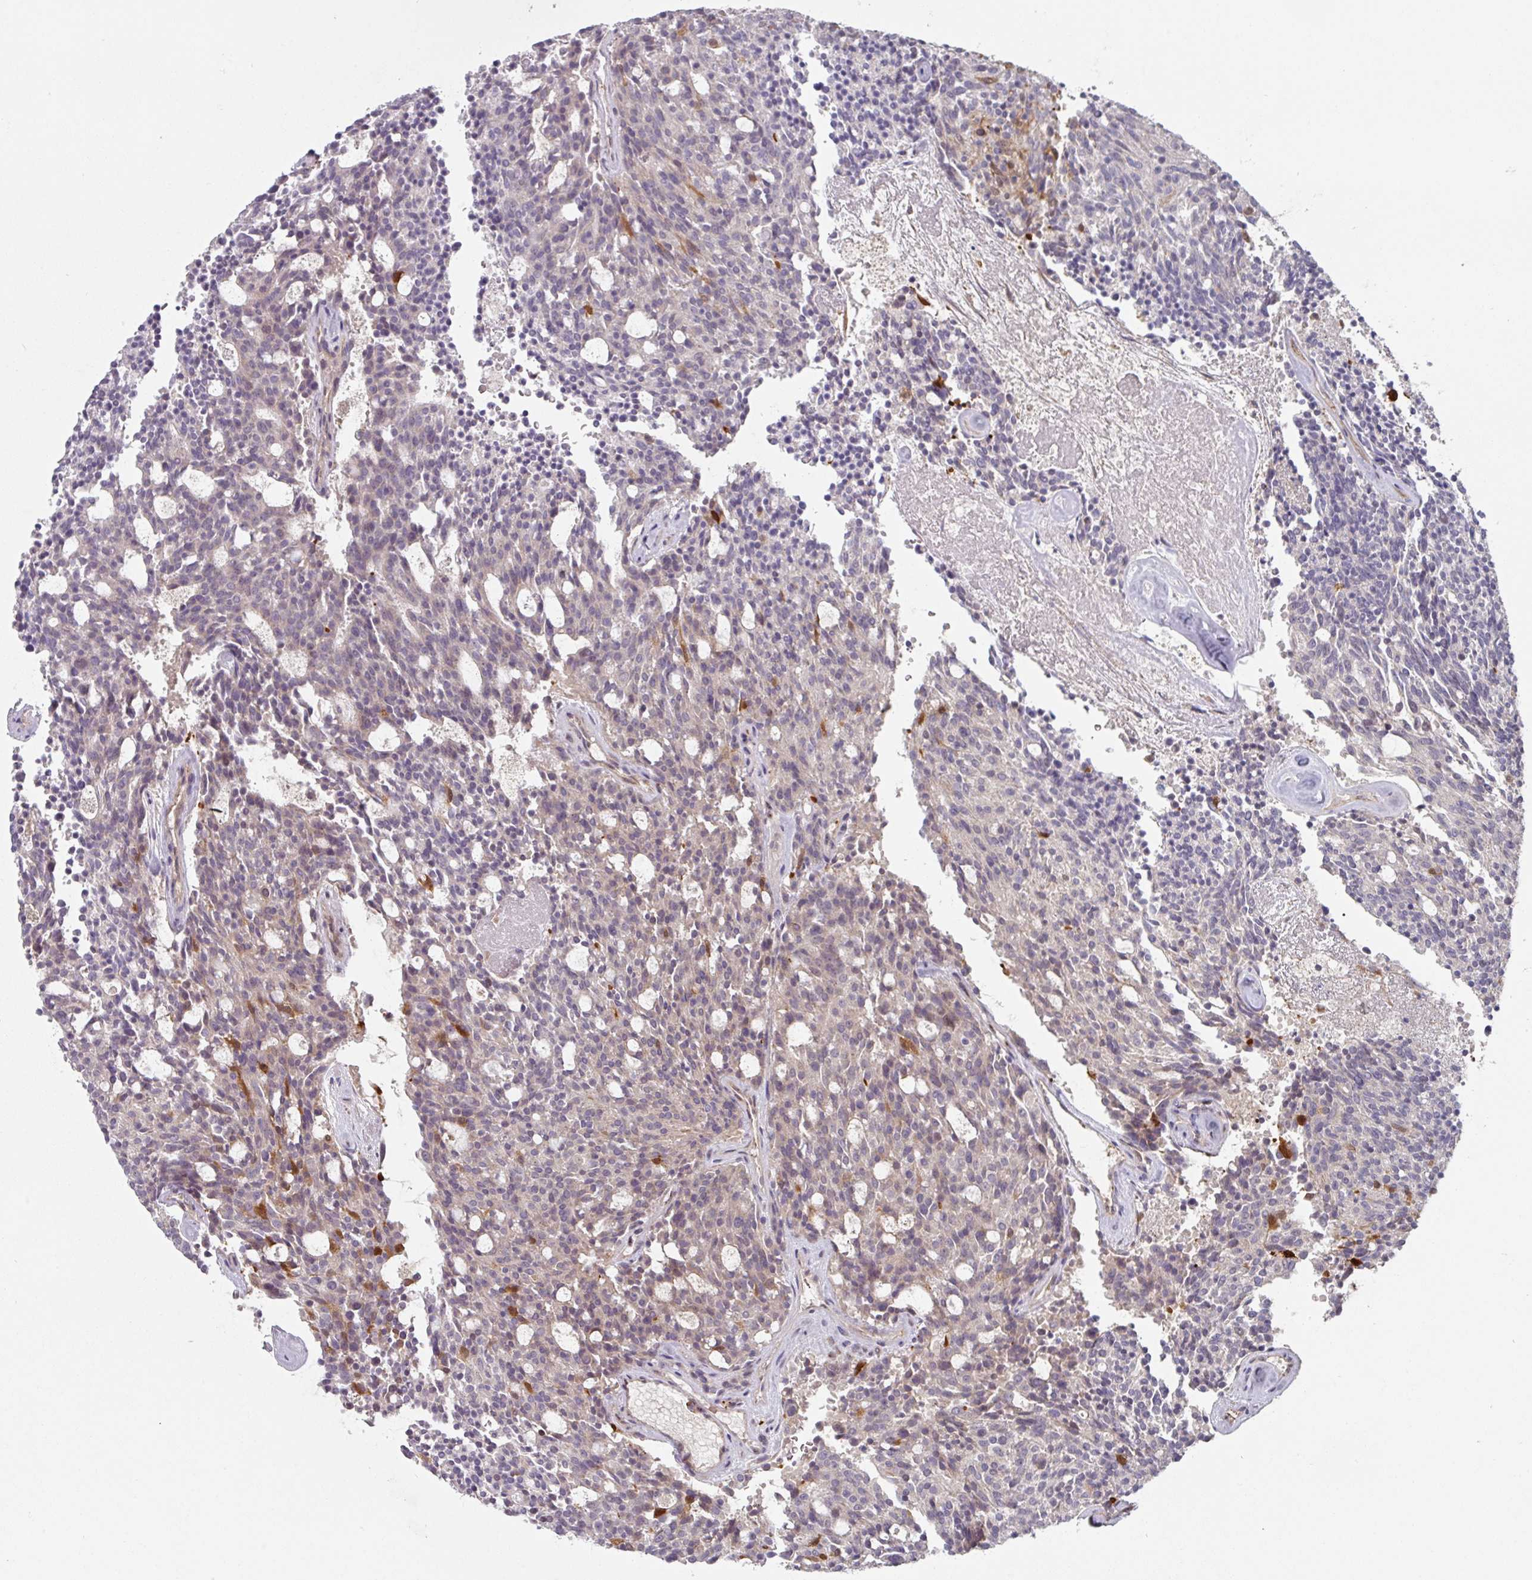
{"staining": {"intensity": "negative", "quantity": "none", "location": "none"}, "tissue": "carcinoid", "cell_type": "Tumor cells", "image_type": "cancer", "snomed": [{"axis": "morphology", "description": "Carcinoid, malignant, NOS"}, {"axis": "topography", "description": "Pancreas"}], "caption": "Protein analysis of carcinoid exhibits no significant staining in tumor cells.", "gene": "CEP78", "patient": {"sex": "female", "age": 54}}